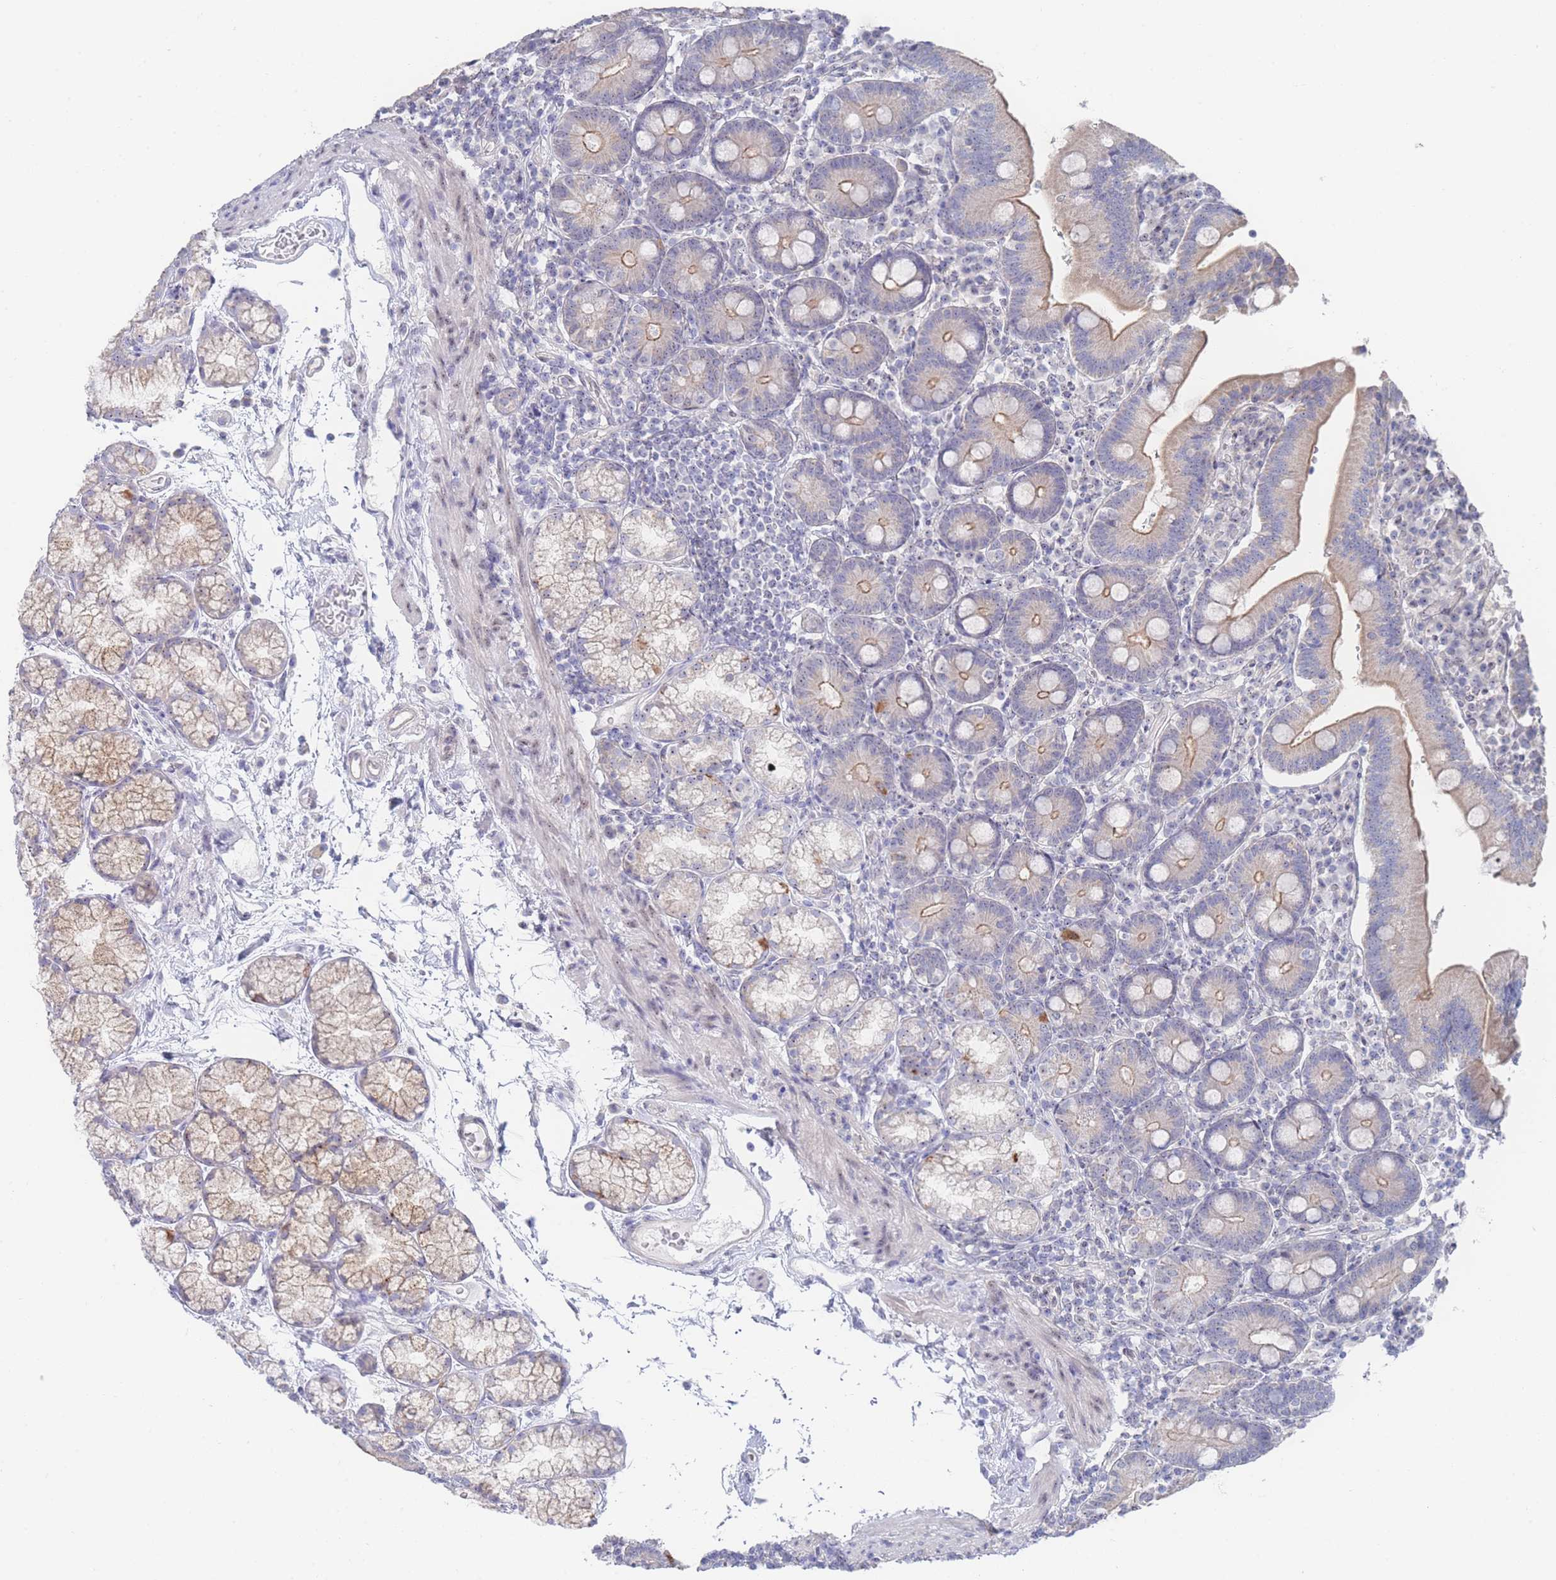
{"staining": {"intensity": "moderate", "quantity": "25%-75%", "location": "cytoplasmic/membranous"}, "tissue": "duodenum", "cell_type": "Glandular cells", "image_type": "normal", "snomed": [{"axis": "morphology", "description": "Normal tissue, NOS"}, {"axis": "topography", "description": "Duodenum"}], "caption": "A brown stain labels moderate cytoplasmic/membranous staining of a protein in glandular cells of normal duodenum. The staining is performed using DAB brown chromogen to label protein expression. The nuclei are counter-stained blue using hematoxylin.", "gene": "ZNF142", "patient": {"sex": "female", "age": 67}}